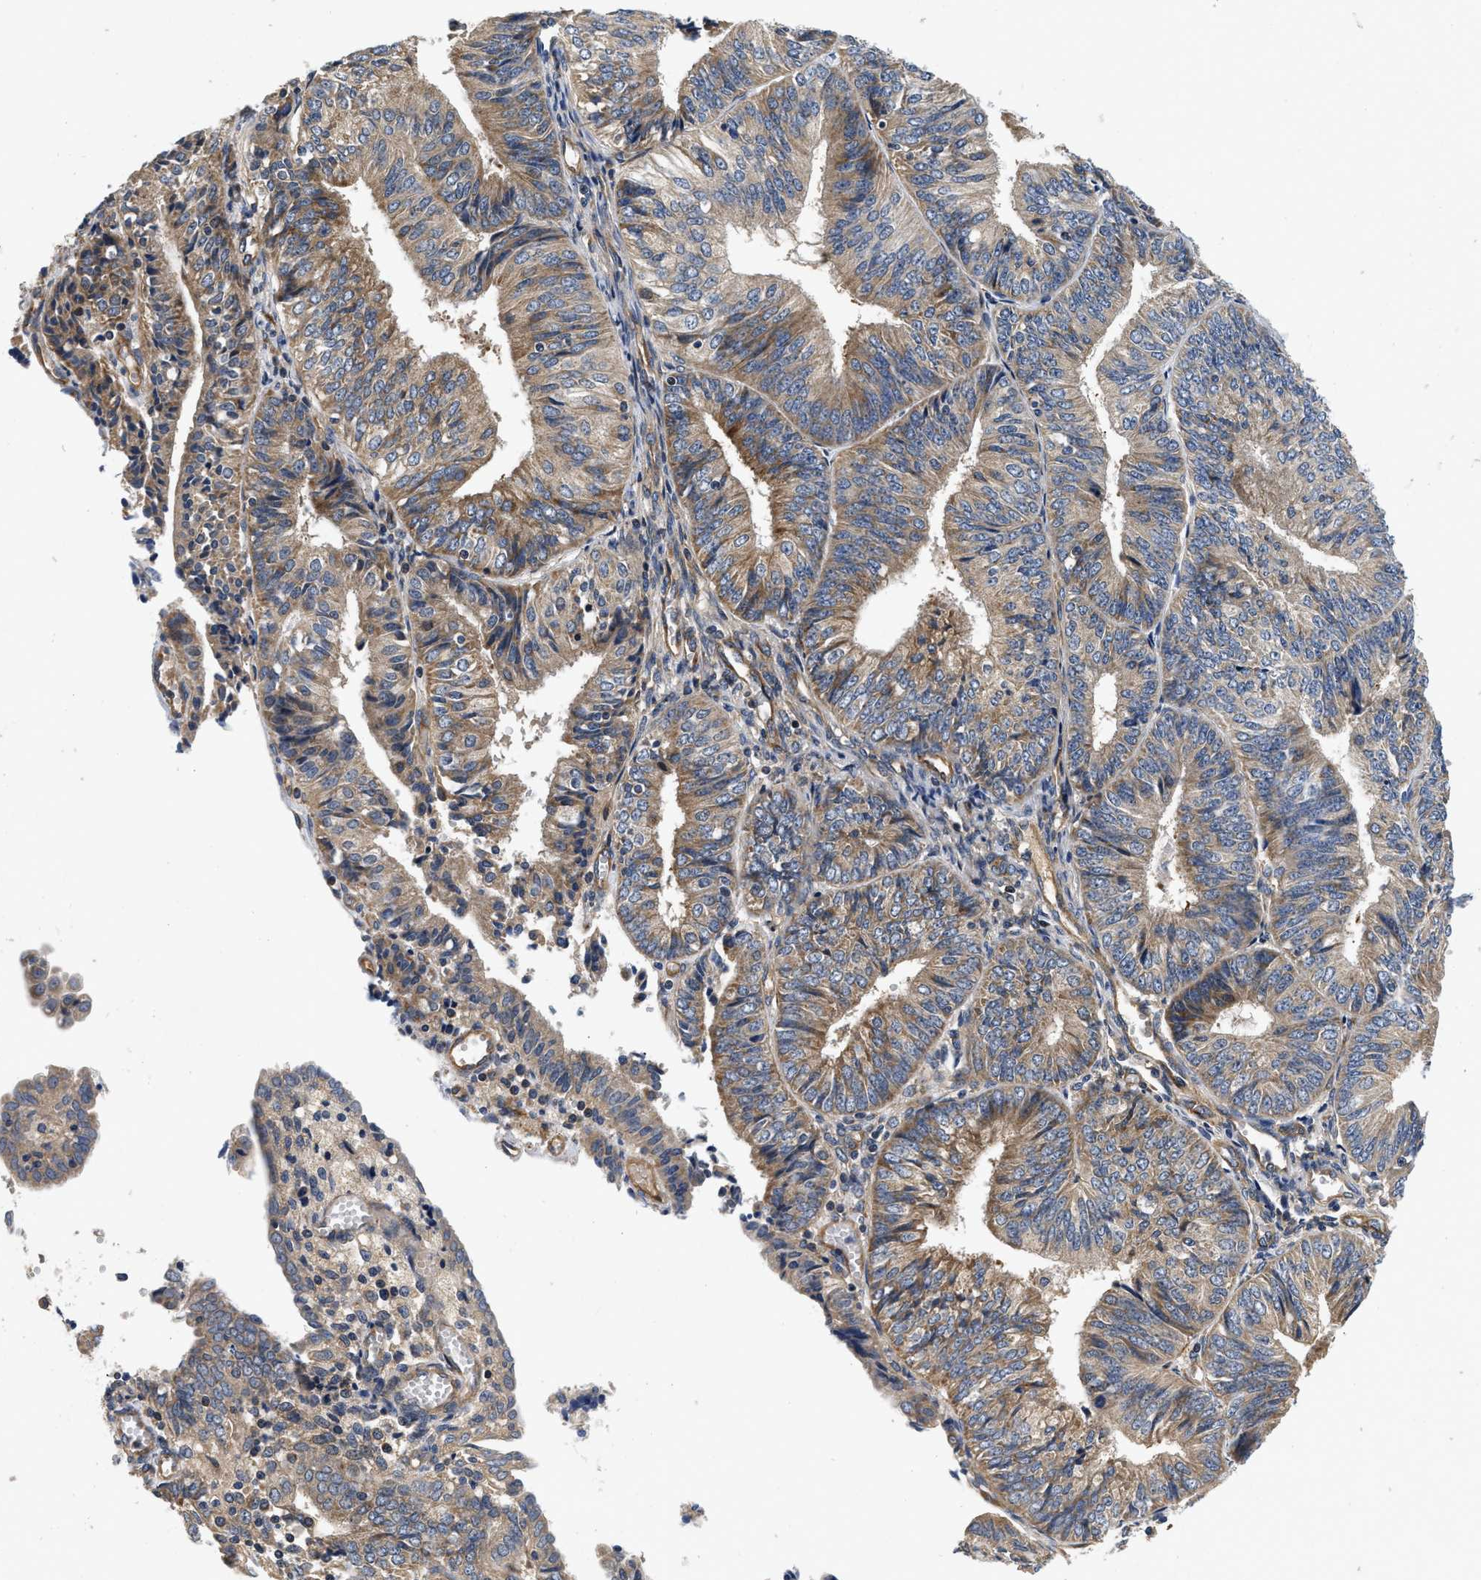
{"staining": {"intensity": "moderate", "quantity": "25%-75%", "location": "cytoplasmic/membranous"}, "tissue": "endometrial cancer", "cell_type": "Tumor cells", "image_type": "cancer", "snomed": [{"axis": "morphology", "description": "Adenocarcinoma, NOS"}, {"axis": "topography", "description": "Endometrium"}], "caption": "Immunohistochemical staining of endometrial cancer (adenocarcinoma) displays medium levels of moderate cytoplasmic/membranous protein staining in about 25%-75% of tumor cells.", "gene": "NME6", "patient": {"sex": "female", "age": 58}}